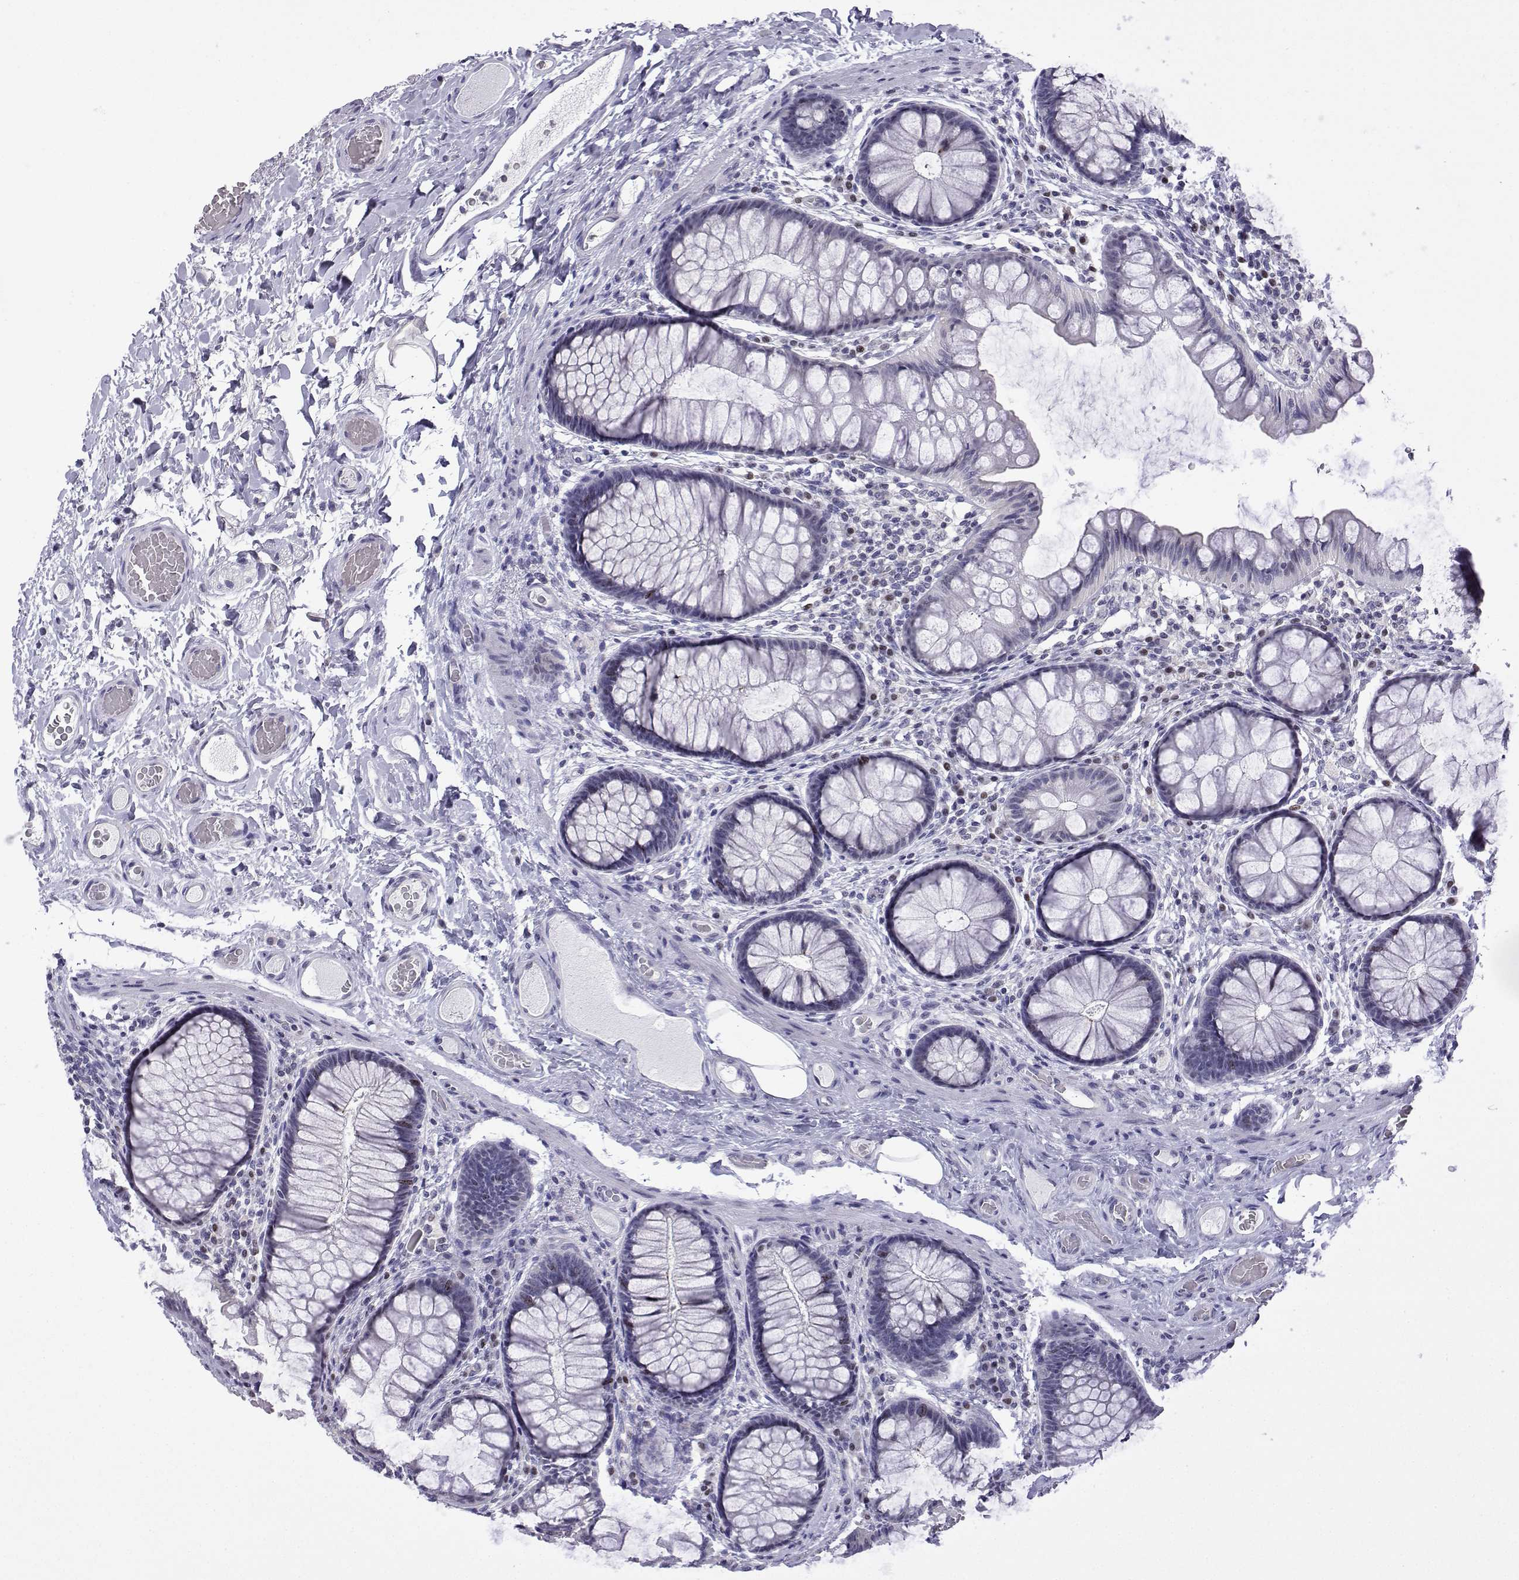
{"staining": {"intensity": "negative", "quantity": "none", "location": "none"}, "tissue": "colon", "cell_type": "Endothelial cells", "image_type": "normal", "snomed": [{"axis": "morphology", "description": "Normal tissue, NOS"}, {"axis": "topography", "description": "Colon"}], "caption": "This is a histopathology image of immunohistochemistry (IHC) staining of normal colon, which shows no positivity in endothelial cells.", "gene": "INCENP", "patient": {"sex": "female", "age": 65}}